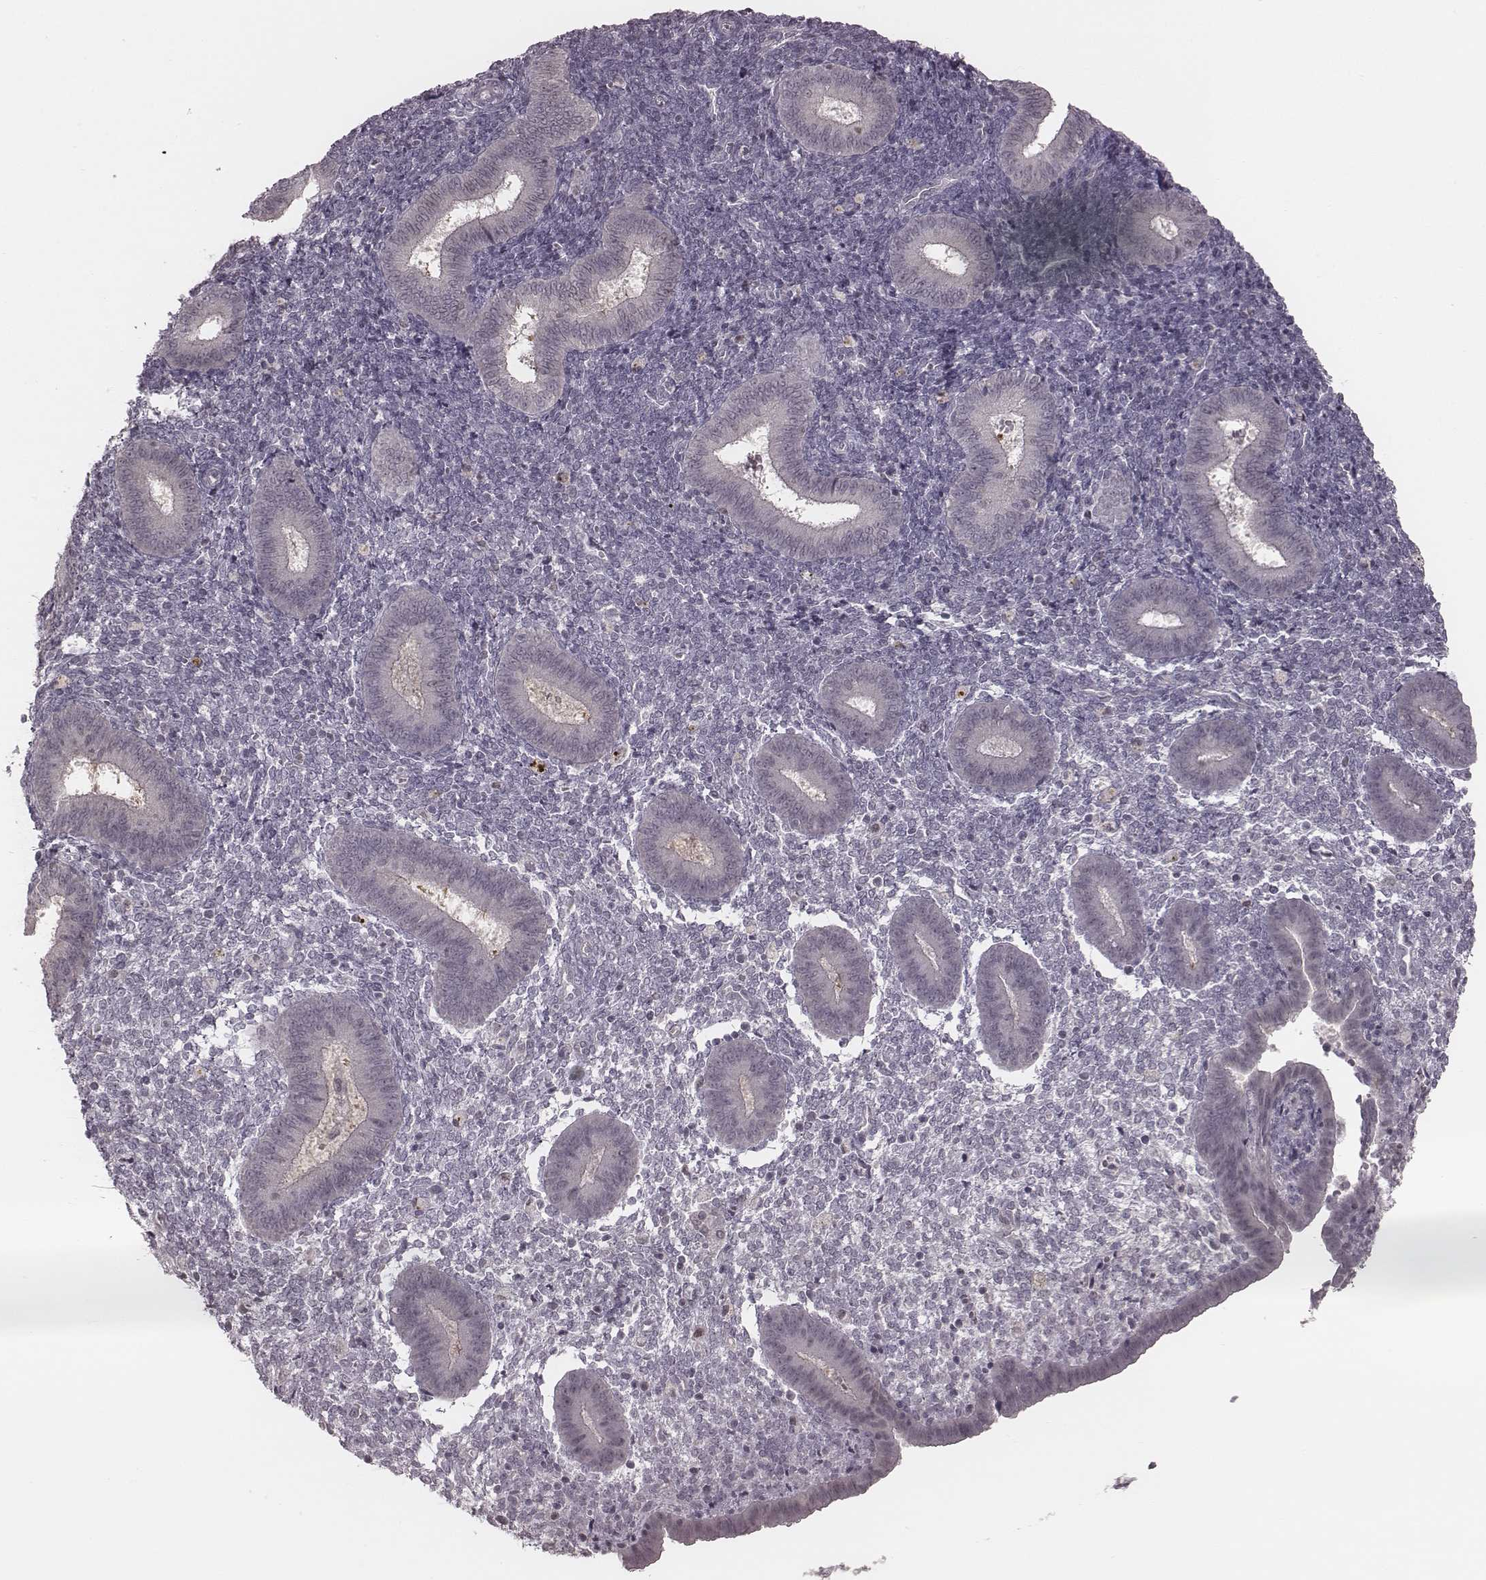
{"staining": {"intensity": "negative", "quantity": "none", "location": "none"}, "tissue": "endometrium", "cell_type": "Cells in endometrial stroma", "image_type": "normal", "snomed": [{"axis": "morphology", "description": "Normal tissue, NOS"}, {"axis": "topography", "description": "Endometrium"}], "caption": "The immunohistochemistry micrograph has no significant positivity in cells in endometrial stroma of endometrium. Nuclei are stained in blue.", "gene": "IQCG", "patient": {"sex": "female", "age": 25}}